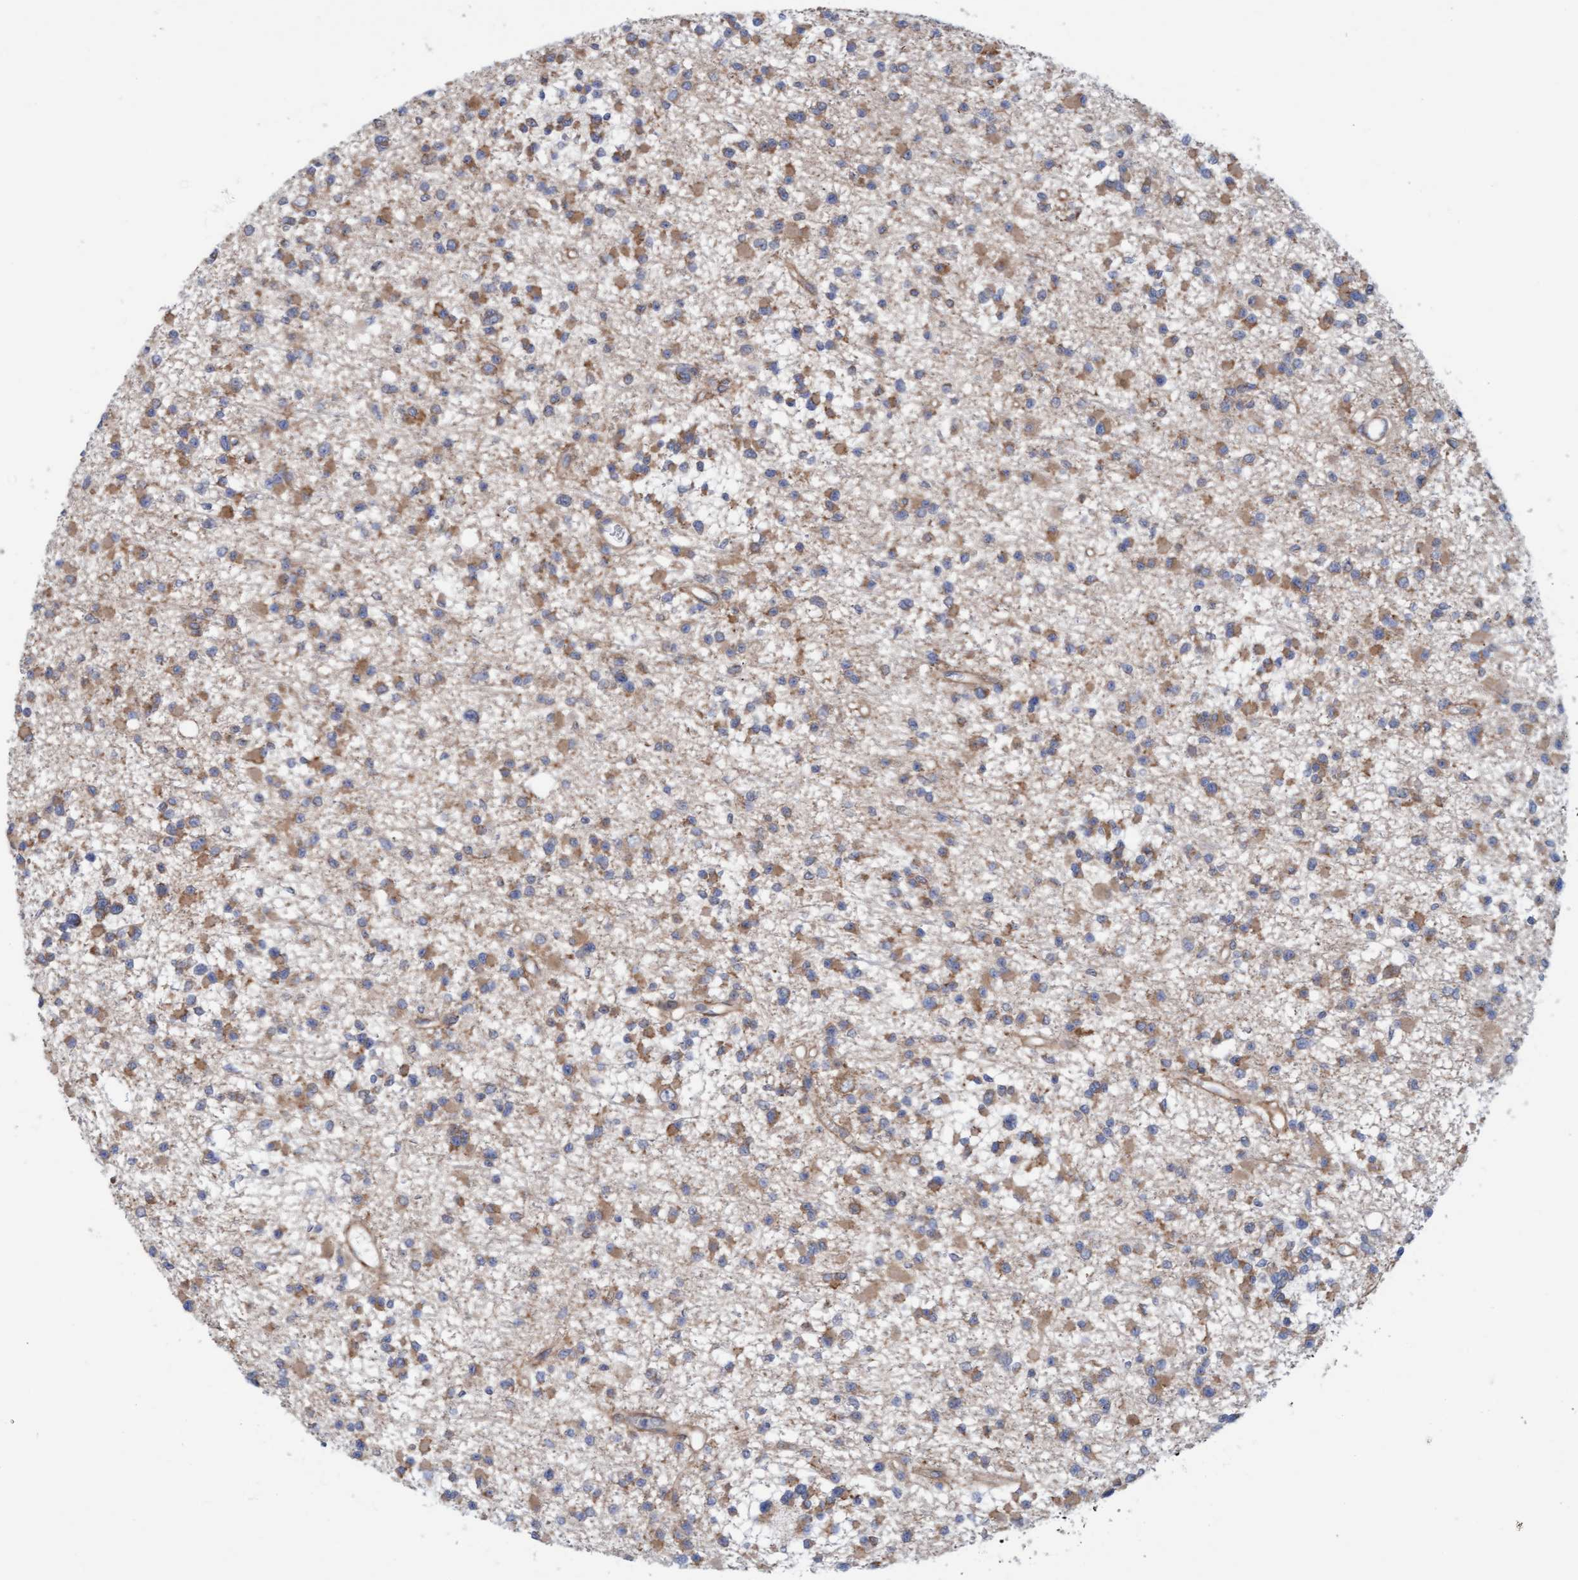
{"staining": {"intensity": "moderate", "quantity": ">75%", "location": "cytoplasmic/membranous"}, "tissue": "glioma", "cell_type": "Tumor cells", "image_type": "cancer", "snomed": [{"axis": "morphology", "description": "Glioma, malignant, Low grade"}, {"axis": "topography", "description": "Brain"}], "caption": "Malignant low-grade glioma stained with immunohistochemistry demonstrates moderate cytoplasmic/membranous expression in about >75% of tumor cells. The staining was performed using DAB (3,3'-diaminobenzidine), with brown indicating positive protein expression. Nuclei are stained blue with hematoxylin.", "gene": "CDK5RAP3", "patient": {"sex": "female", "age": 22}}